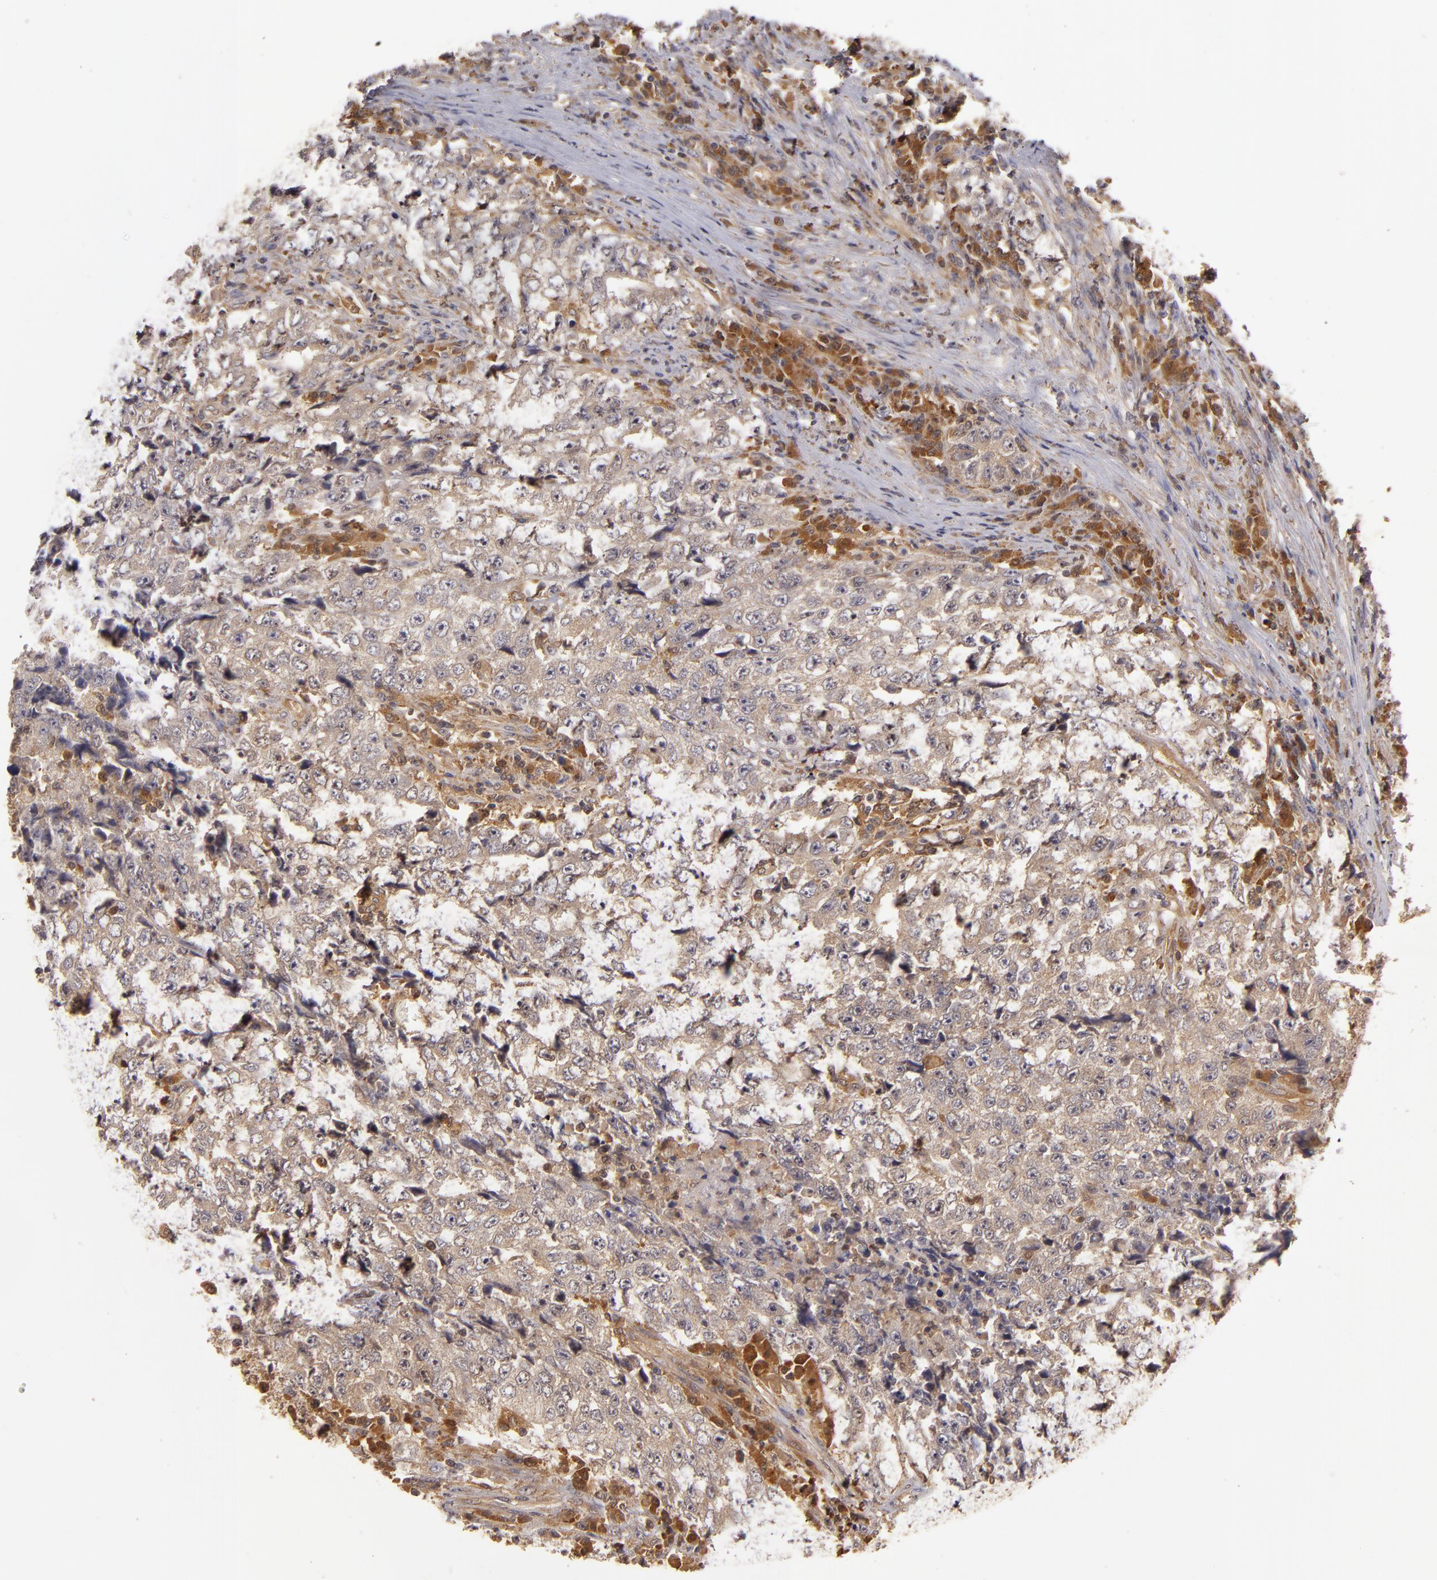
{"staining": {"intensity": "strong", "quantity": ">75%", "location": "cytoplasmic/membranous"}, "tissue": "testis cancer", "cell_type": "Tumor cells", "image_type": "cancer", "snomed": [{"axis": "morphology", "description": "Necrosis, NOS"}, {"axis": "morphology", "description": "Carcinoma, Embryonal, NOS"}, {"axis": "topography", "description": "Testis"}], "caption": "Testis embryonal carcinoma stained with IHC displays strong cytoplasmic/membranous positivity in approximately >75% of tumor cells.", "gene": "PRKCD", "patient": {"sex": "male", "age": 19}}